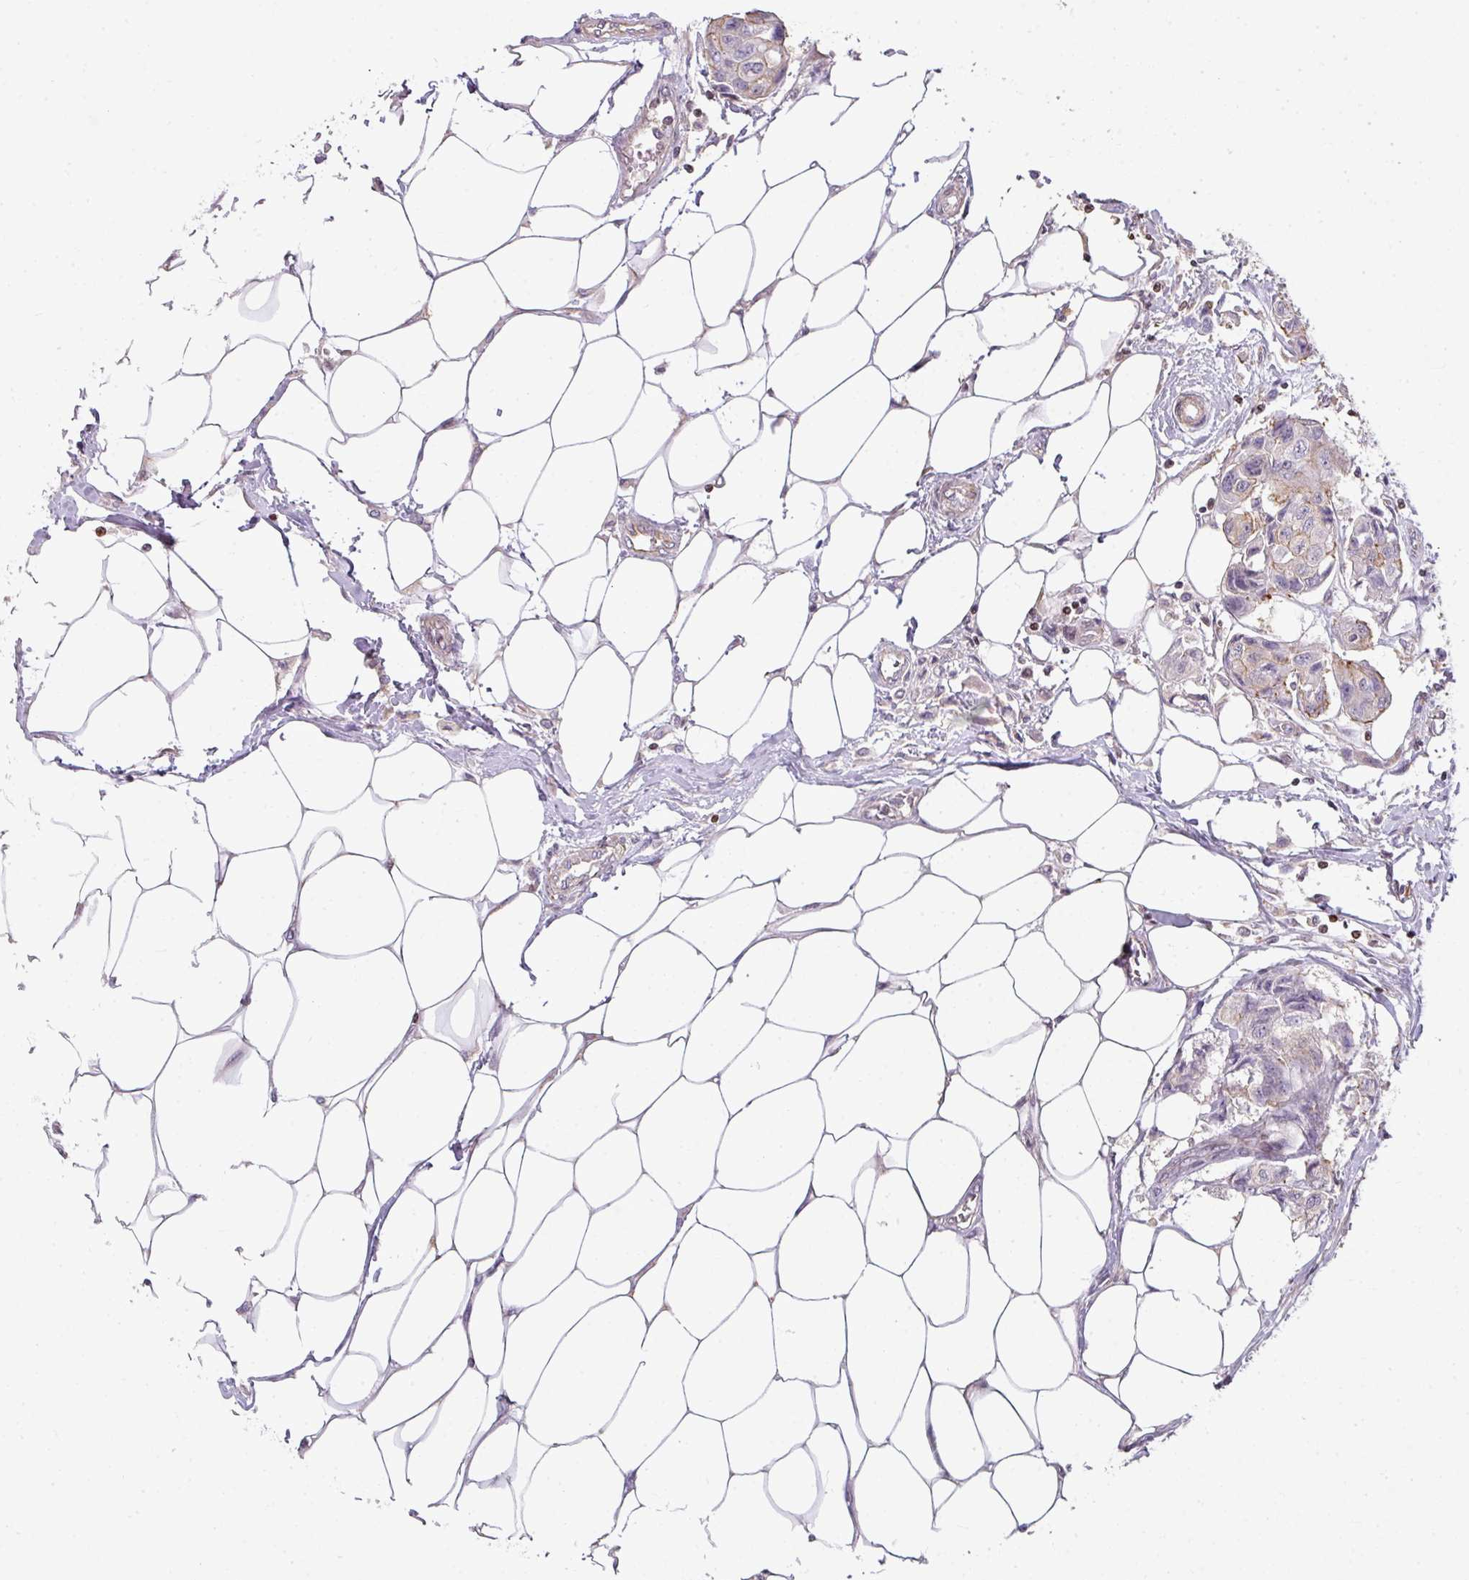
{"staining": {"intensity": "moderate", "quantity": "<25%", "location": "cytoplasmic/membranous"}, "tissue": "breast cancer", "cell_type": "Tumor cells", "image_type": "cancer", "snomed": [{"axis": "morphology", "description": "Duct carcinoma"}, {"axis": "topography", "description": "Breast"}, {"axis": "topography", "description": "Lymph node"}], "caption": "This photomicrograph demonstrates immunohistochemistry staining of breast intraductal carcinoma, with low moderate cytoplasmic/membranous expression in approximately <25% of tumor cells.", "gene": "STAT5A", "patient": {"sex": "female", "age": 80}}